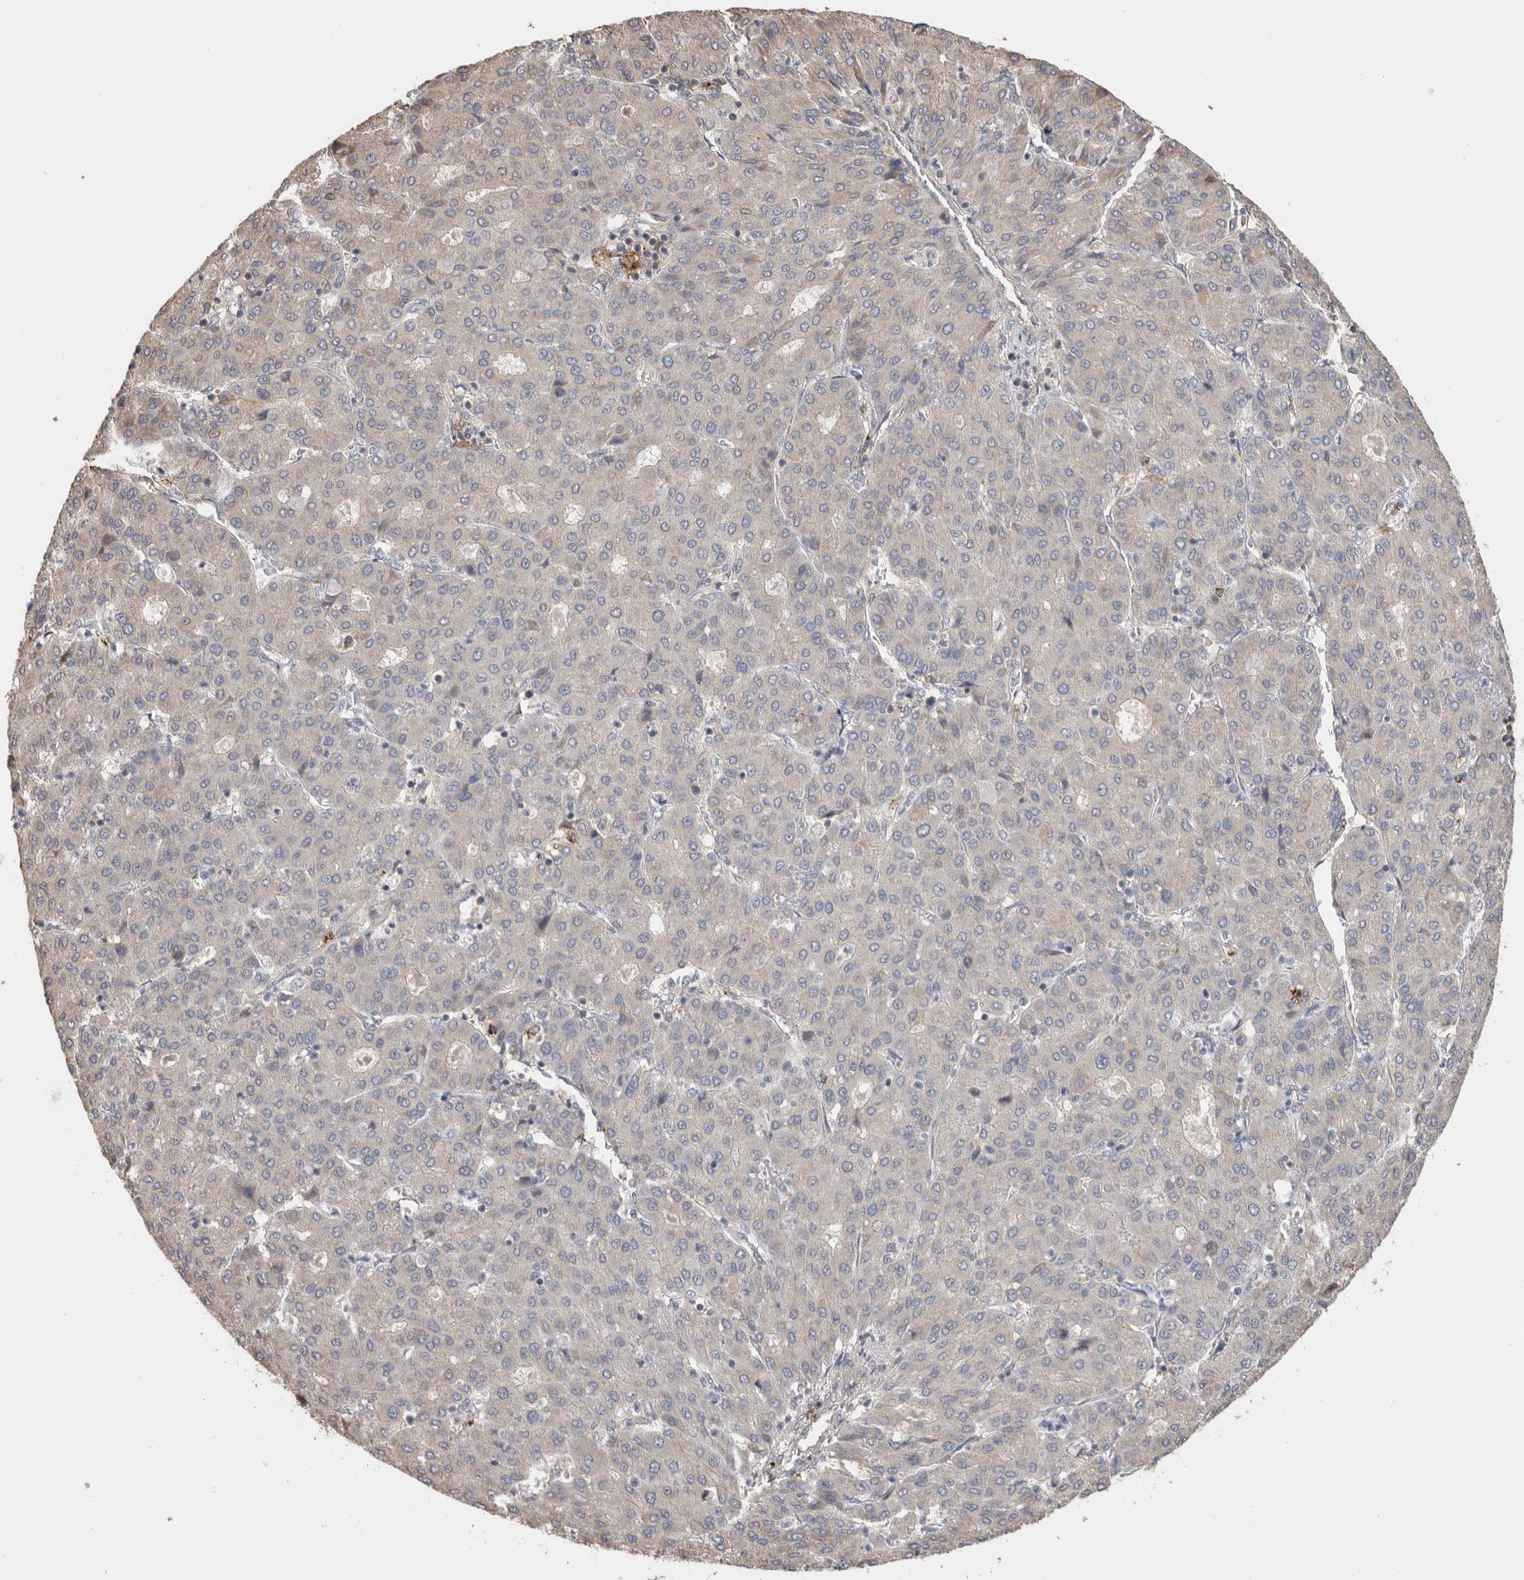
{"staining": {"intensity": "negative", "quantity": "none", "location": "none"}, "tissue": "liver cancer", "cell_type": "Tumor cells", "image_type": "cancer", "snomed": [{"axis": "morphology", "description": "Carcinoma, Hepatocellular, NOS"}, {"axis": "topography", "description": "Liver"}], "caption": "Immunohistochemistry of human liver hepatocellular carcinoma reveals no positivity in tumor cells.", "gene": "CLIP1", "patient": {"sex": "male", "age": 65}}